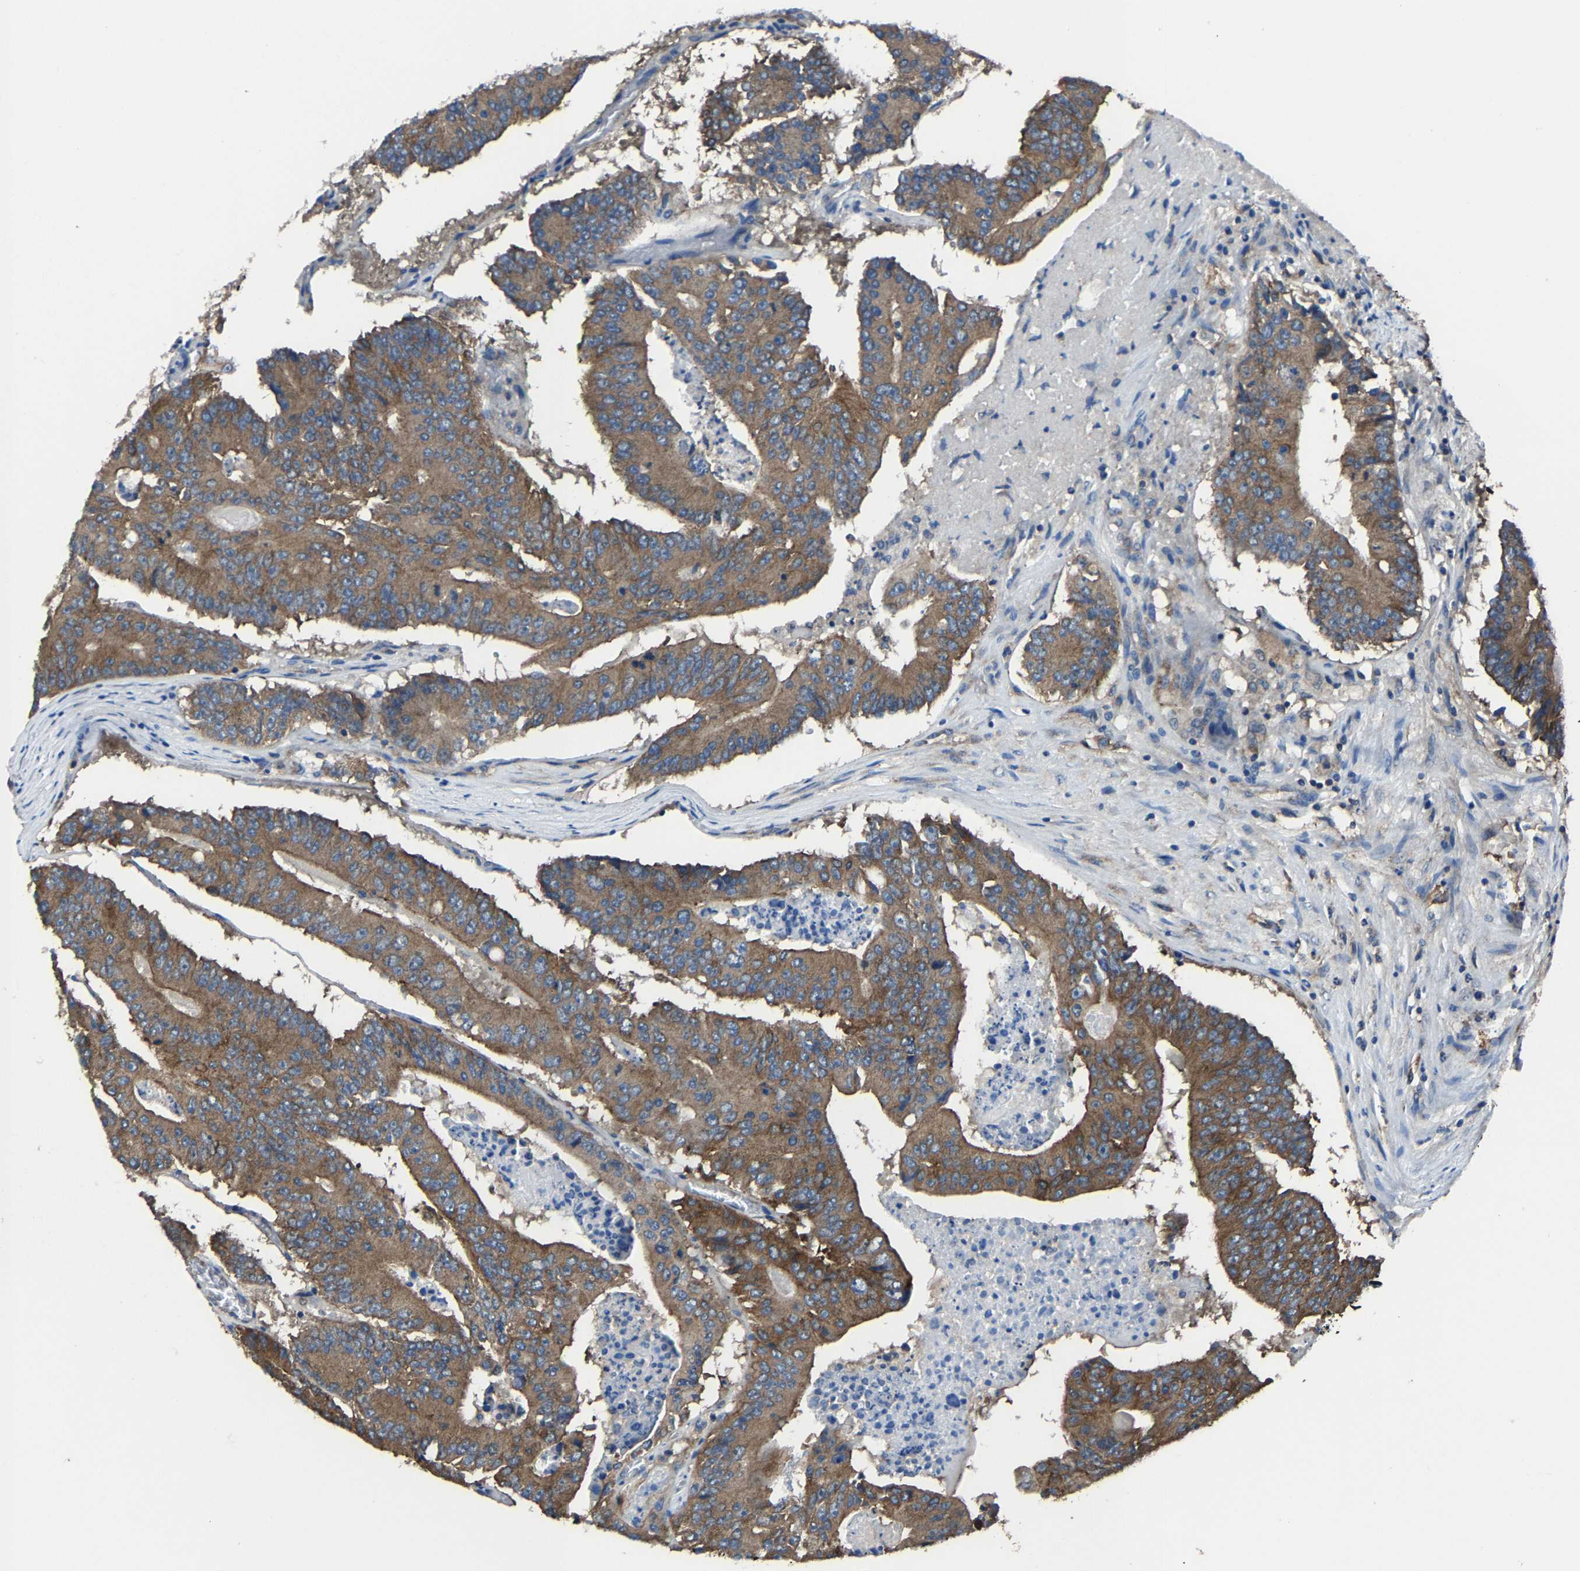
{"staining": {"intensity": "moderate", "quantity": ">75%", "location": "cytoplasmic/membranous"}, "tissue": "colorectal cancer", "cell_type": "Tumor cells", "image_type": "cancer", "snomed": [{"axis": "morphology", "description": "Adenocarcinoma, NOS"}, {"axis": "topography", "description": "Colon"}], "caption": "Immunohistochemical staining of colorectal adenocarcinoma demonstrates medium levels of moderate cytoplasmic/membranous staining in about >75% of tumor cells. (brown staining indicates protein expression, while blue staining denotes nuclei).", "gene": "KIAA1958", "patient": {"sex": "male", "age": 87}}